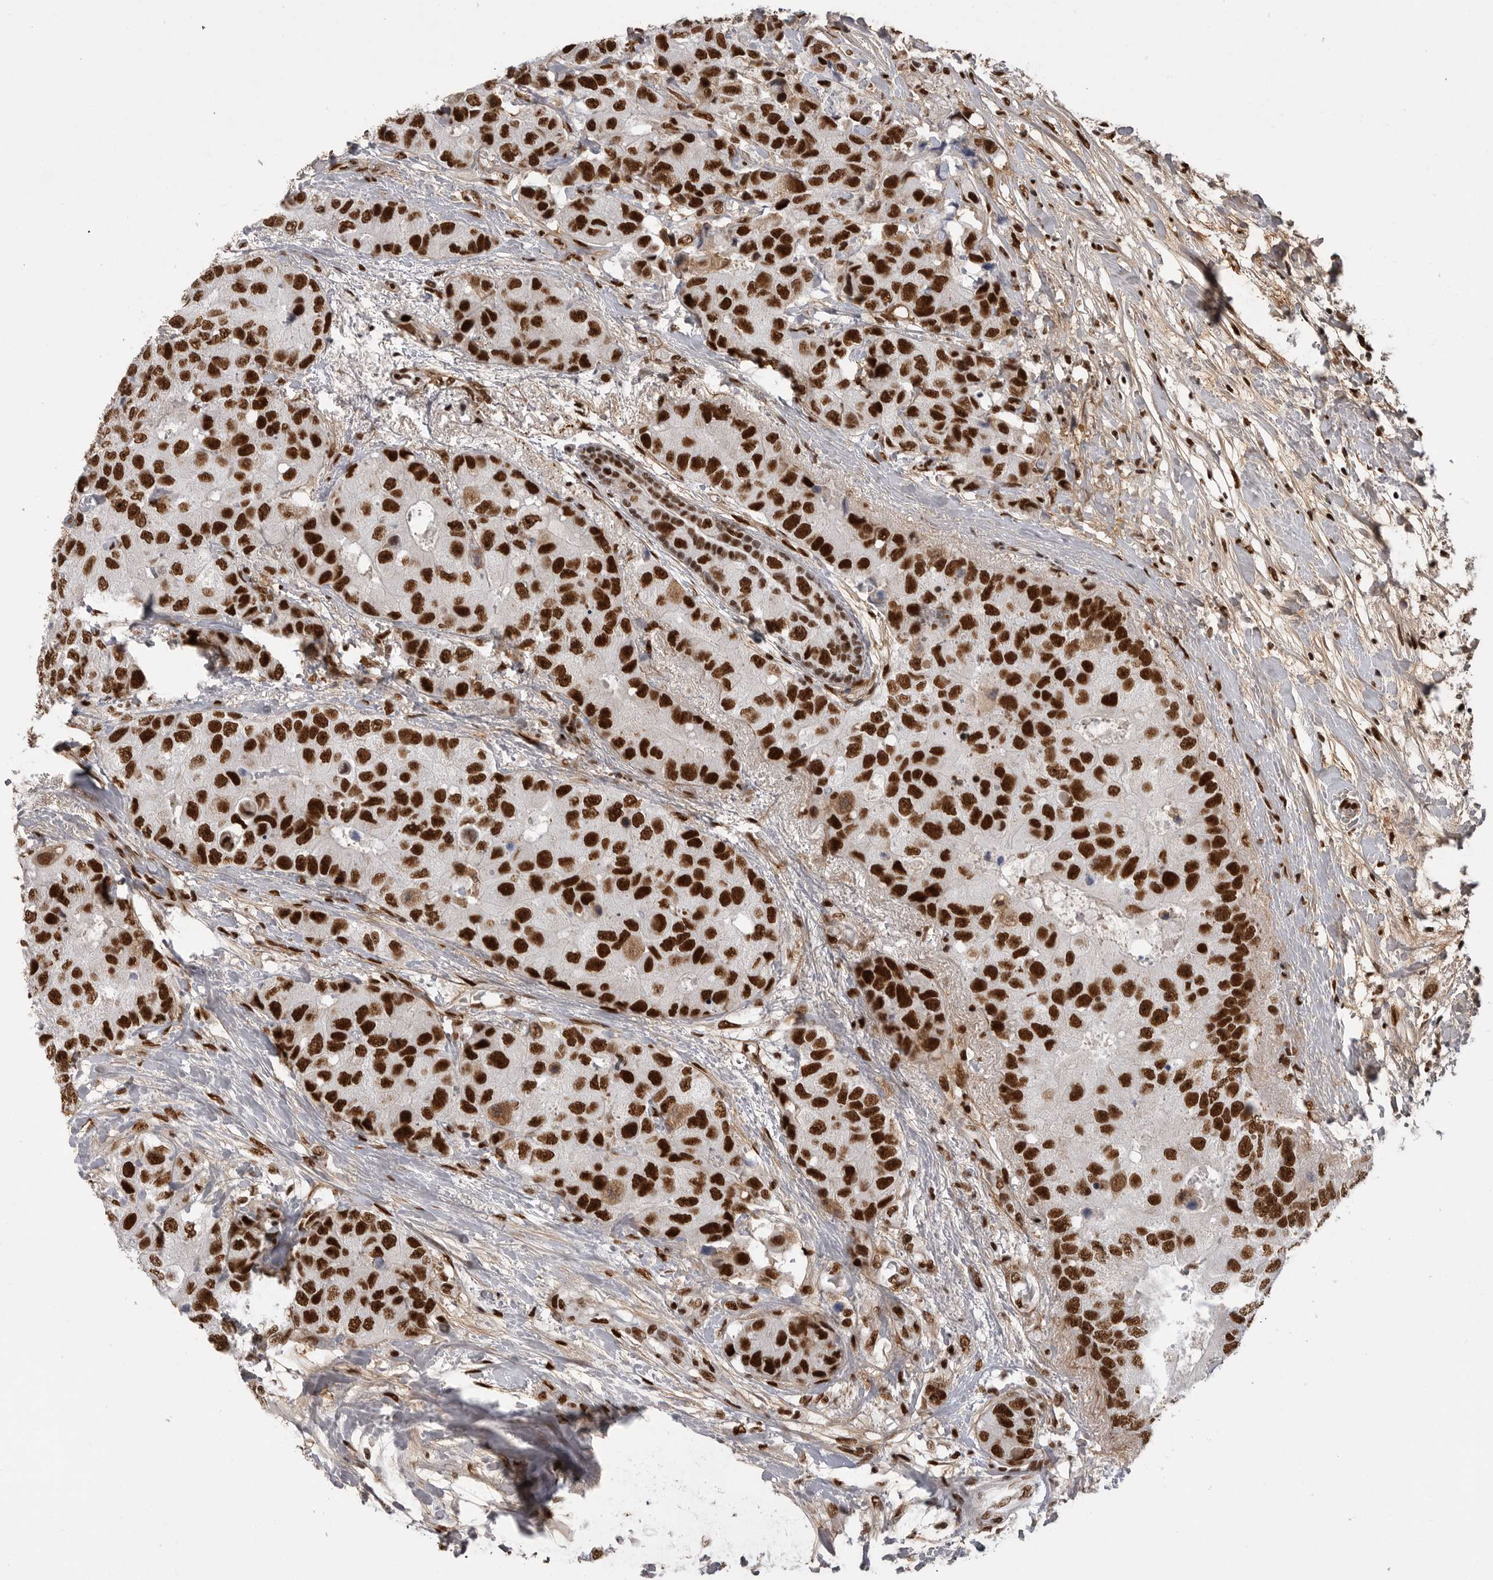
{"staining": {"intensity": "strong", "quantity": ">75%", "location": "nuclear"}, "tissue": "breast cancer", "cell_type": "Tumor cells", "image_type": "cancer", "snomed": [{"axis": "morphology", "description": "Duct carcinoma"}, {"axis": "topography", "description": "Breast"}], "caption": "Immunohistochemistry (IHC) (DAB) staining of human breast cancer (invasive ductal carcinoma) shows strong nuclear protein expression in about >75% of tumor cells.", "gene": "PPP1R8", "patient": {"sex": "female", "age": 62}}